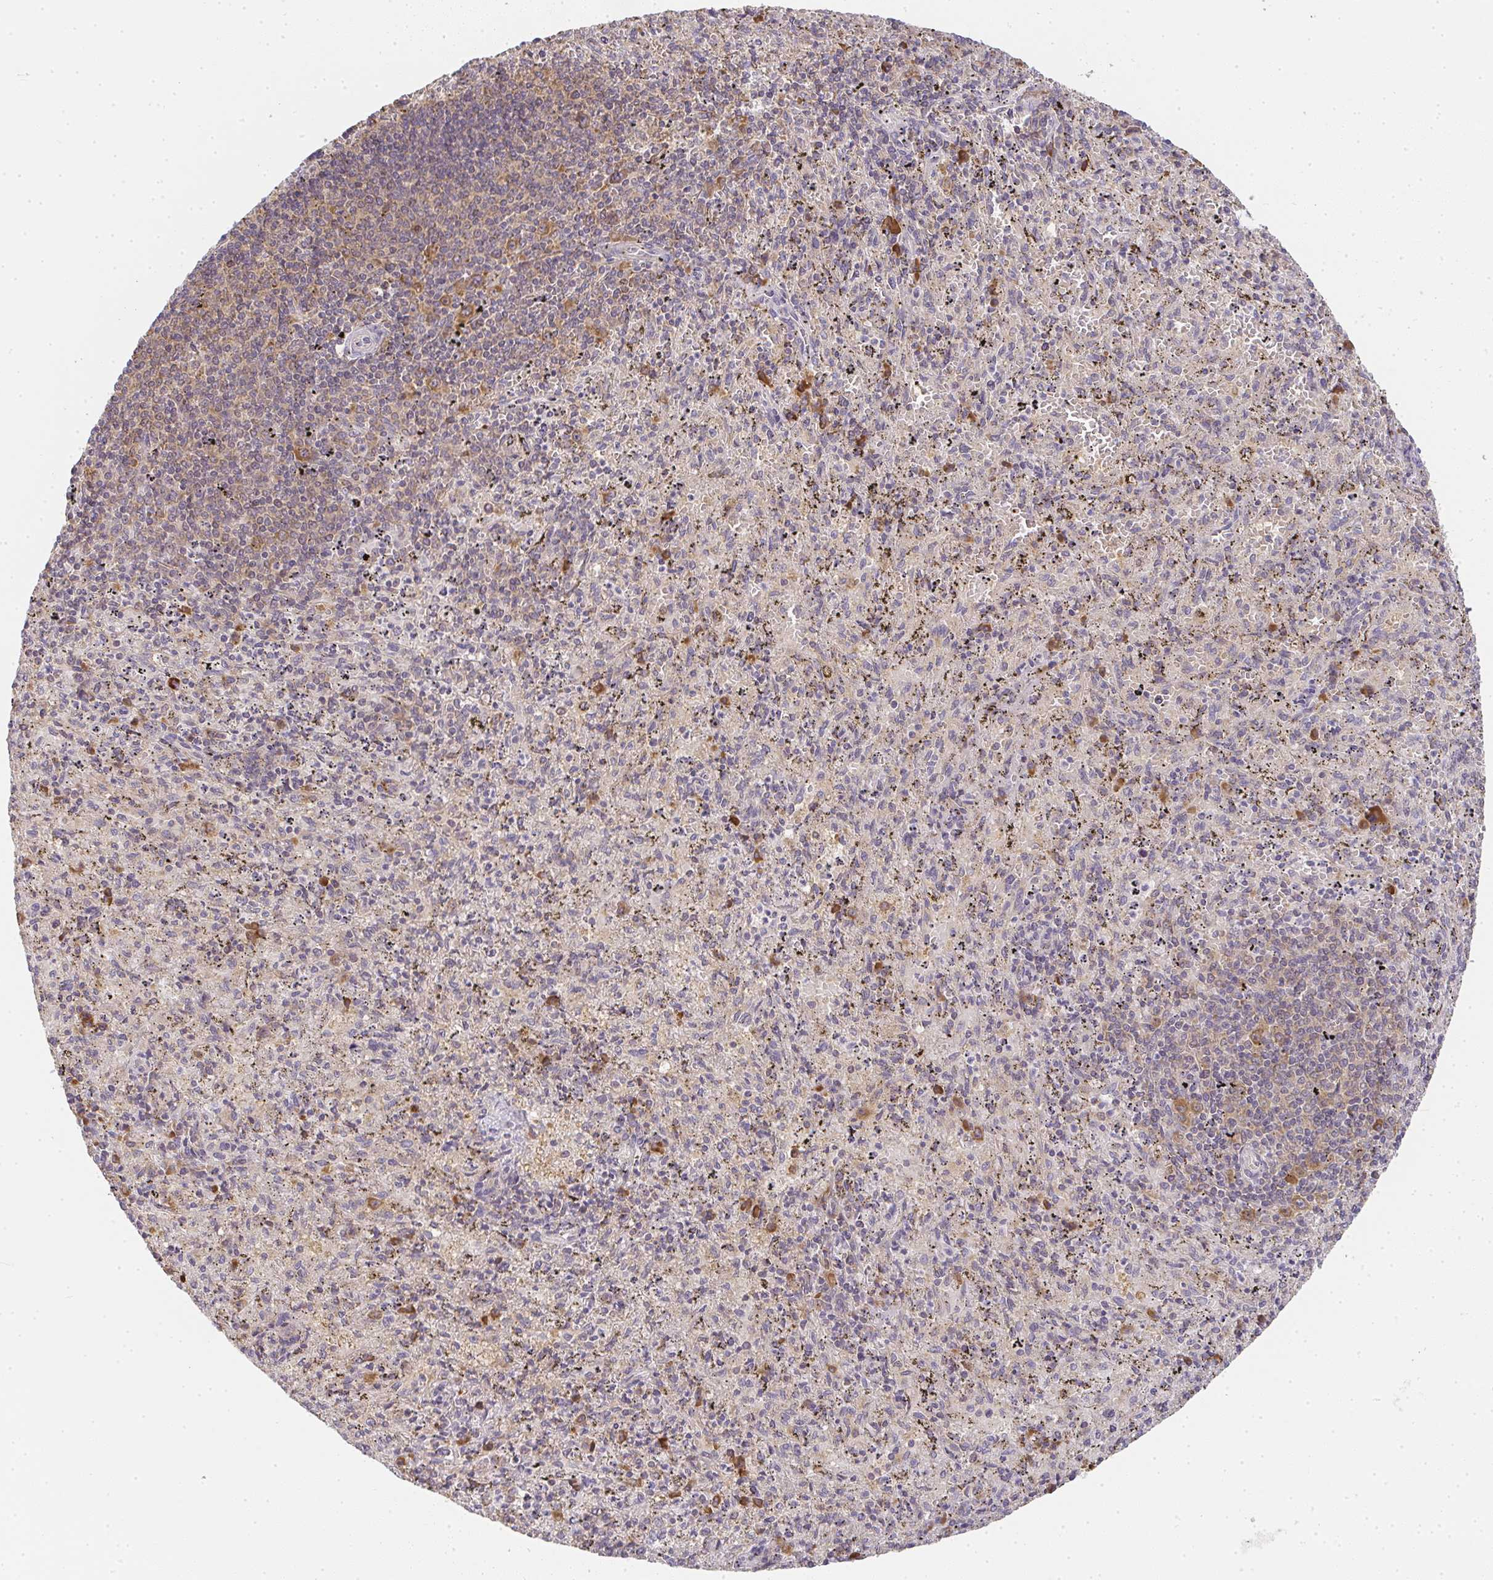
{"staining": {"intensity": "strong", "quantity": "<25%", "location": "cytoplasmic/membranous"}, "tissue": "spleen", "cell_type": "Cells in red pulp", "image_type": "normal", "snomed": [{"axis": "morphology", "description": "Normal tissue, NOS"}, {"axis": "topography", "description": "Spleen"}], "caption": "Spleen stained with a brown dye displays strong cytoplasmic/membranous positive staining in about <25% of cells in red pulp.", "gene": "SLC35B3", "patient": {"sex": "male", "age": 57}}